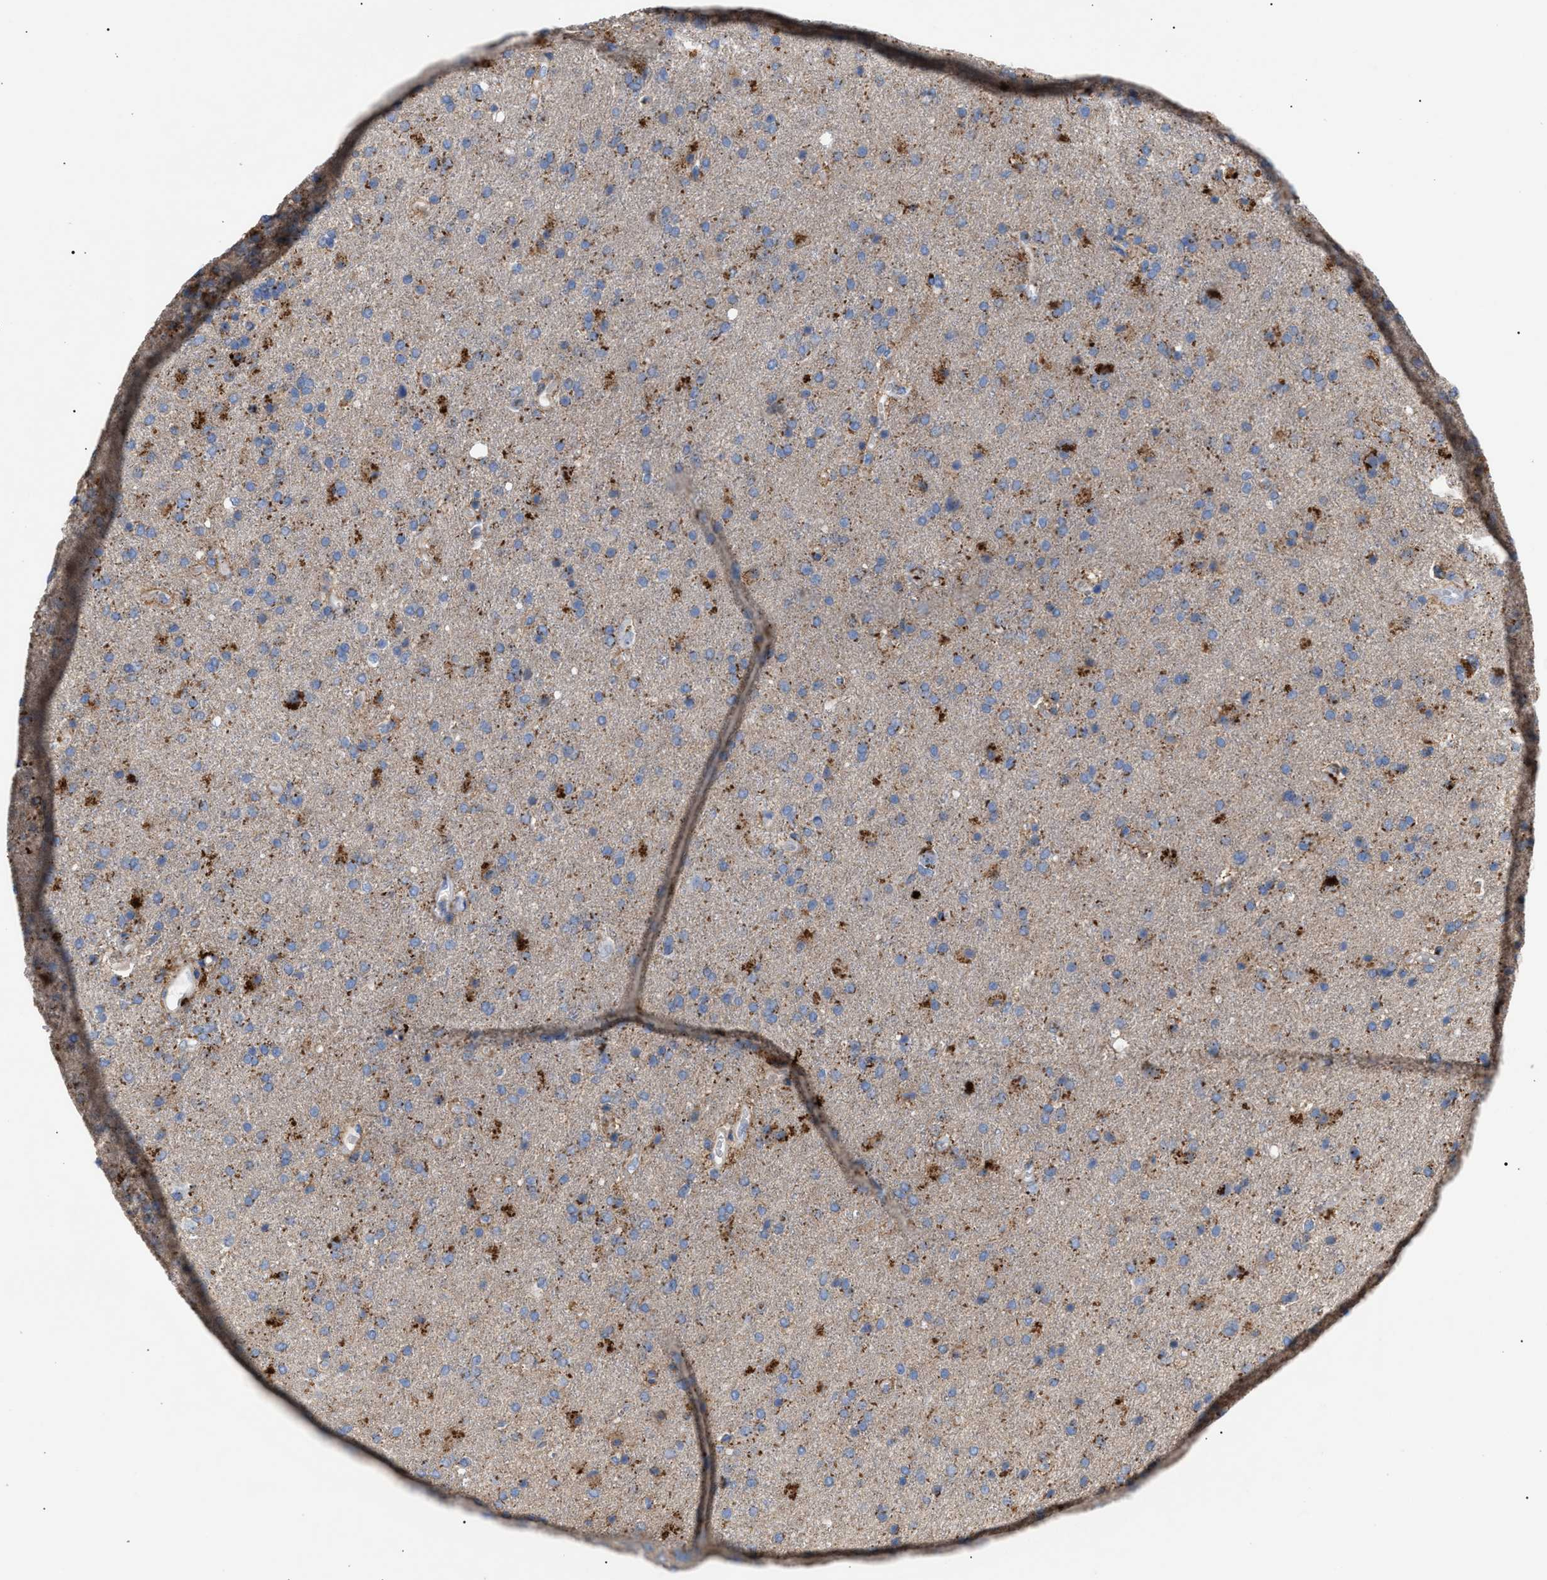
{"staining": {"intensity": "moderate", "quantity": "25%-75%", "location": "cytoplasmic/membranous"}, "tissue": "glioma", "cell_type": "Tumor cells", "image_type": "cancer", "snomed": [{"axis": "morphology", "description": "Glioma, malignant, High grade"}, {"axis": "topography", "description": "Brain"}], "caption": "Protein positivity by immunohistochemistry displays moderate cytoplasmic/membranous expression in about 25%-75% of tumor cells in glioma. Immunohistochemistry (ihc) stains the protein in brown and the nuclei are stained blue.", "gene": "MBTD1", "patient": {"sex": "male", "age": 72}}